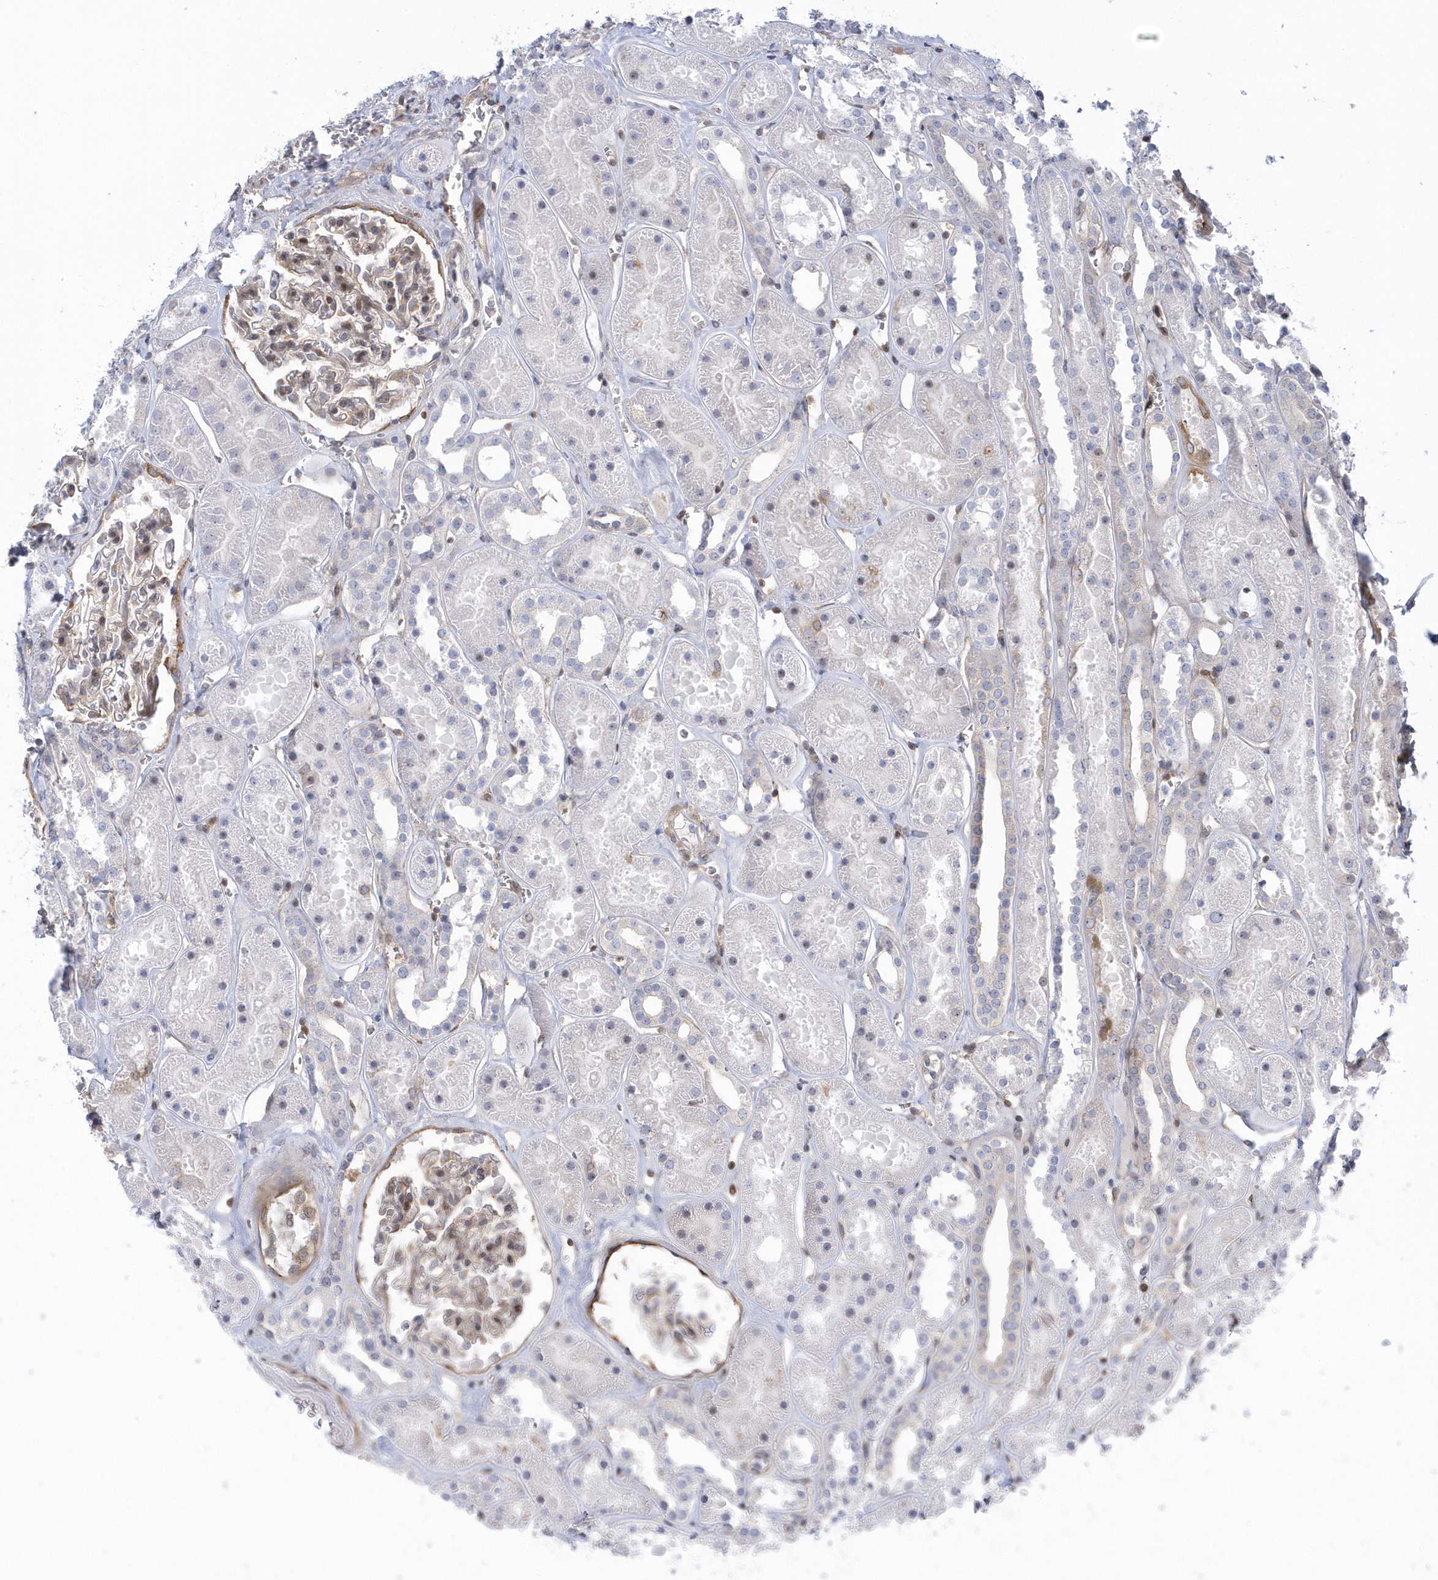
{"staining": {"intensity": "weak", "quantity": "25%-75%", "location": "cytoplasmic/membranous,nuclear"}, "tissue": "kidney", "cell_type": "Cells in glomeruli", "image_type": "normal", "snomed": [{"axis": "morphology", "description": "Normal tissue, NOS"}, {"axis": "topography", "description": "Kidney"}], "caption": "Cells in glomeruli demonstrate low levels of weak cytoplasmic/membranous,nuclear positivity in about 25%-75% of cells in normal human kidney. (DAB IHC, brown staining for protein, blue staining for nuclei).", "gene": "MAP7D3", "patient": {"sex": "female", "age": 41}}